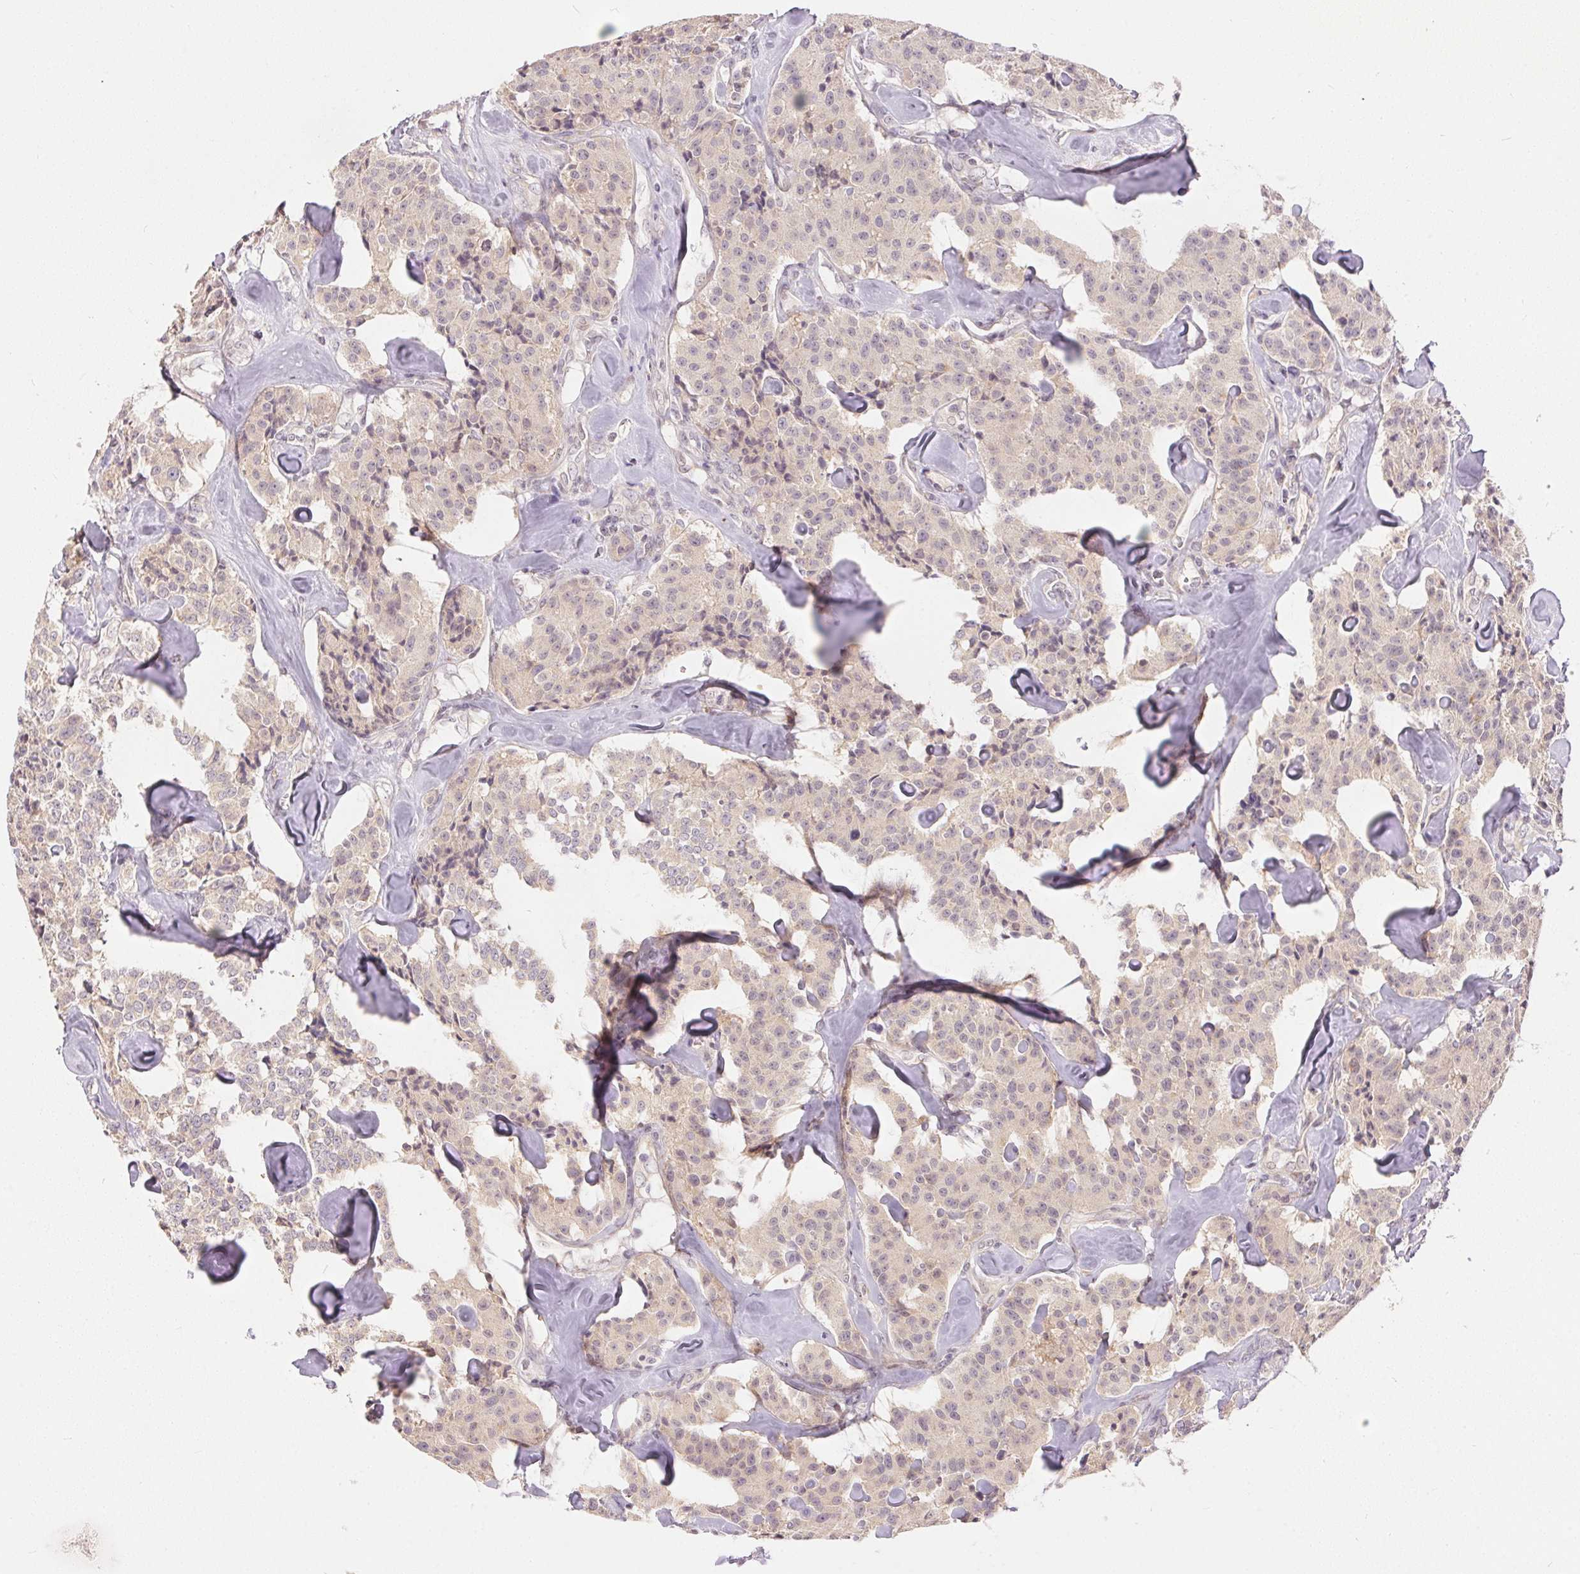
{"staining": {"intensity": "negative", "quantity": "none", "location": "none"}, "tissue": "carcinoid", "cell_type": "Tumor cells", "image_type": "cancer", "snomed": [{"axis": "morphology", "description": "Carcinoid, malignant, NOS"}, {"axis": "topography", "description": "Pancreas"}], "caption": "Protein analysis of carcinoid reveals no significant staining in tumor cells.", "gene": "TTC23L", "patient": {"sex": "male", "age": 41}}